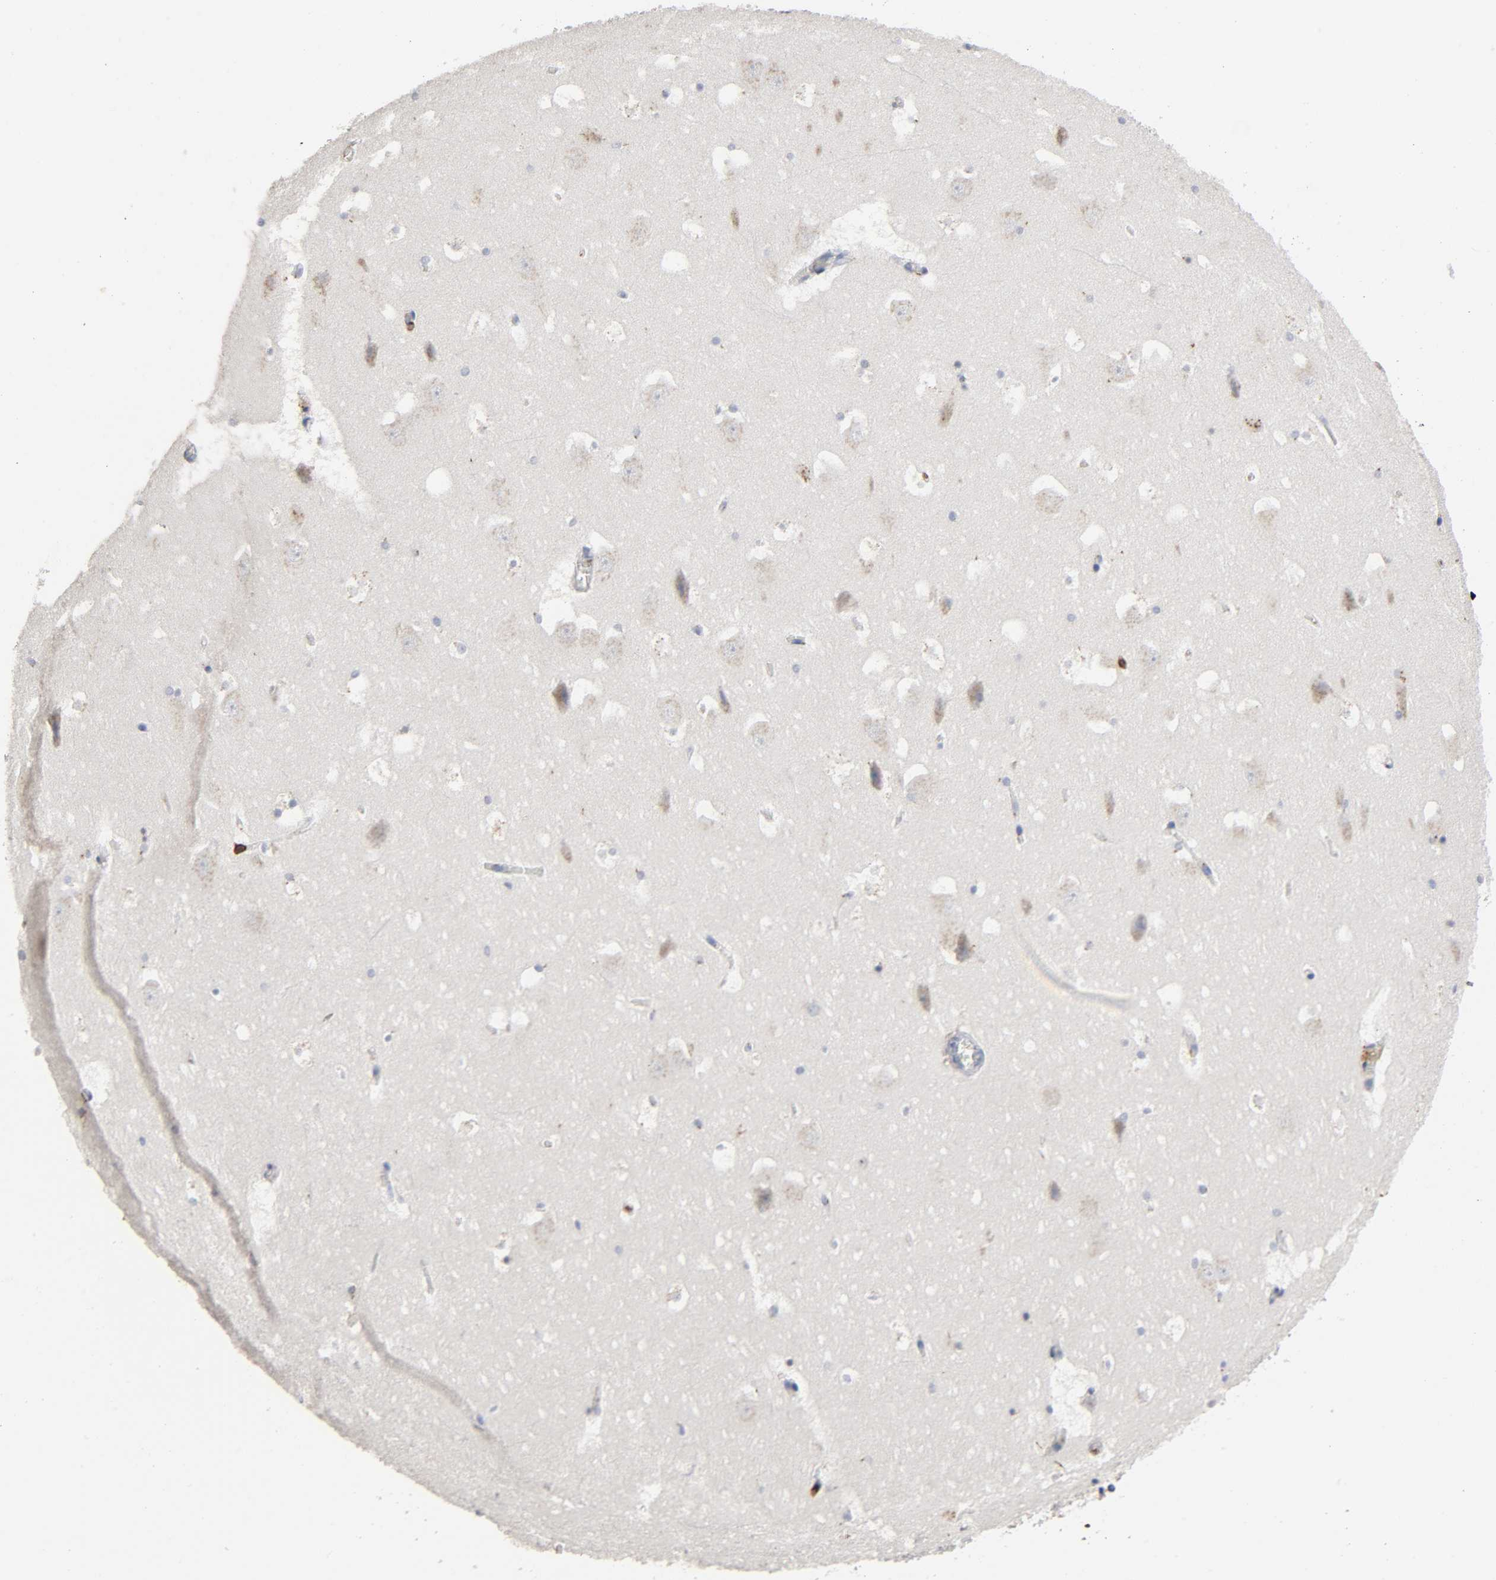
{"staining": {"intensity": "negative", "quantity": "none", "location": "none"}, "tissue": "hippocampus", "cell_type": "Glial cells", "image_type": "normal", "snomed": [{"axis": "morphology", "description": "Normal tissue, NOS"}, {"axis": "topography", "description": "Hippocampus"}], "caption": "Human hippocampus stained for a protein using immunohistochemistry (IHC) reveals no expression in glial cells.", "gene": "CAPN10", "patient": {"sex": "male", "age": 45}}